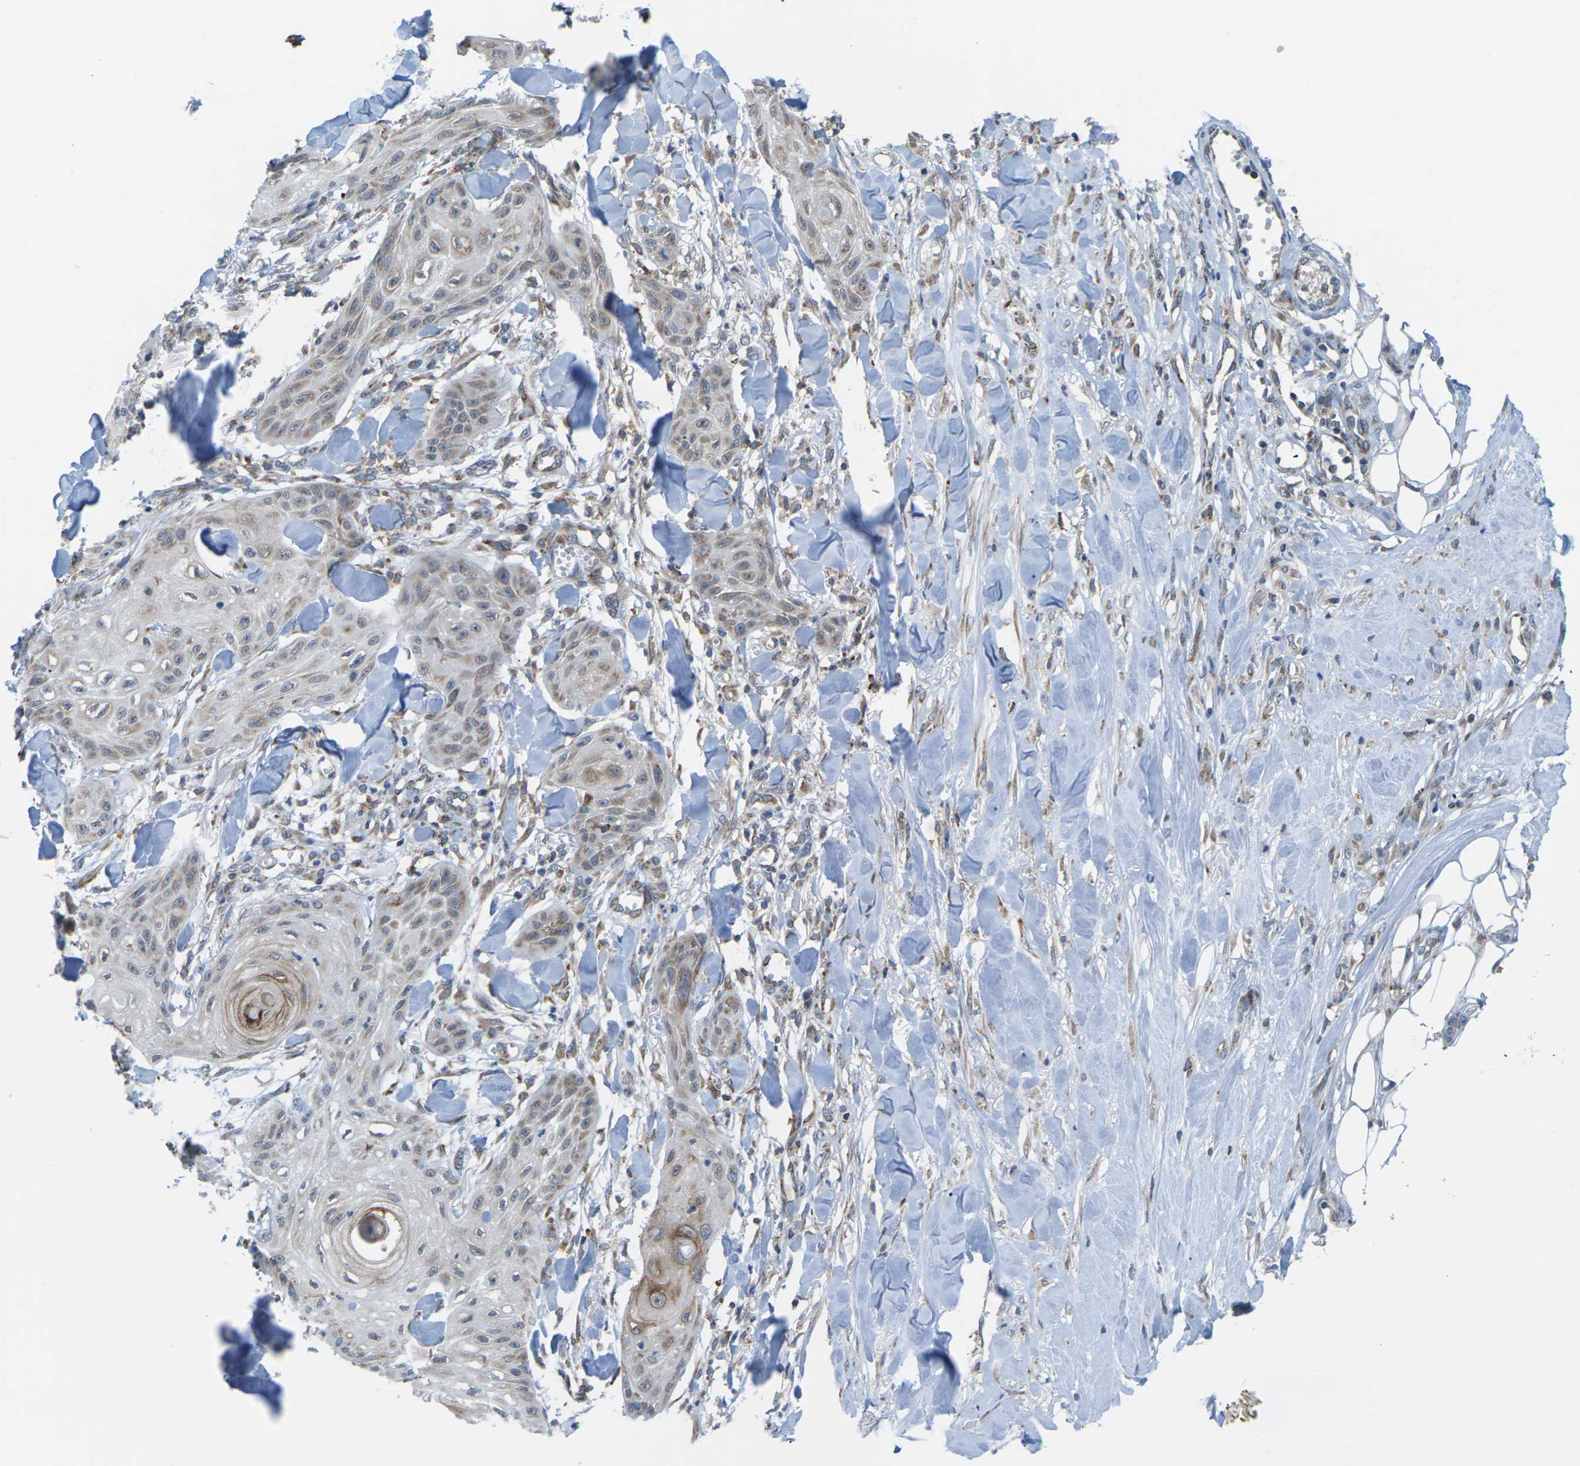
{"staining": {"intensity": "weak", "quantity": "<25%", "location": "cytoplasmic/membranous"}, "tissue": "skin cancer", "cell_type": "Tumor cells", "image_type": "cancer", "snomed": [{"axis": "morphology", "description": "Squamous cell carcinoma, NOS"}, {"axis": "topography", "description": "Skin"}], "caption": "Skin cancer was stained to show a protein in brown. There is no significant positivity in tumor cells.", "gene": "PDZK1IP1", "patient": {"sex": "male", "age": 74}}